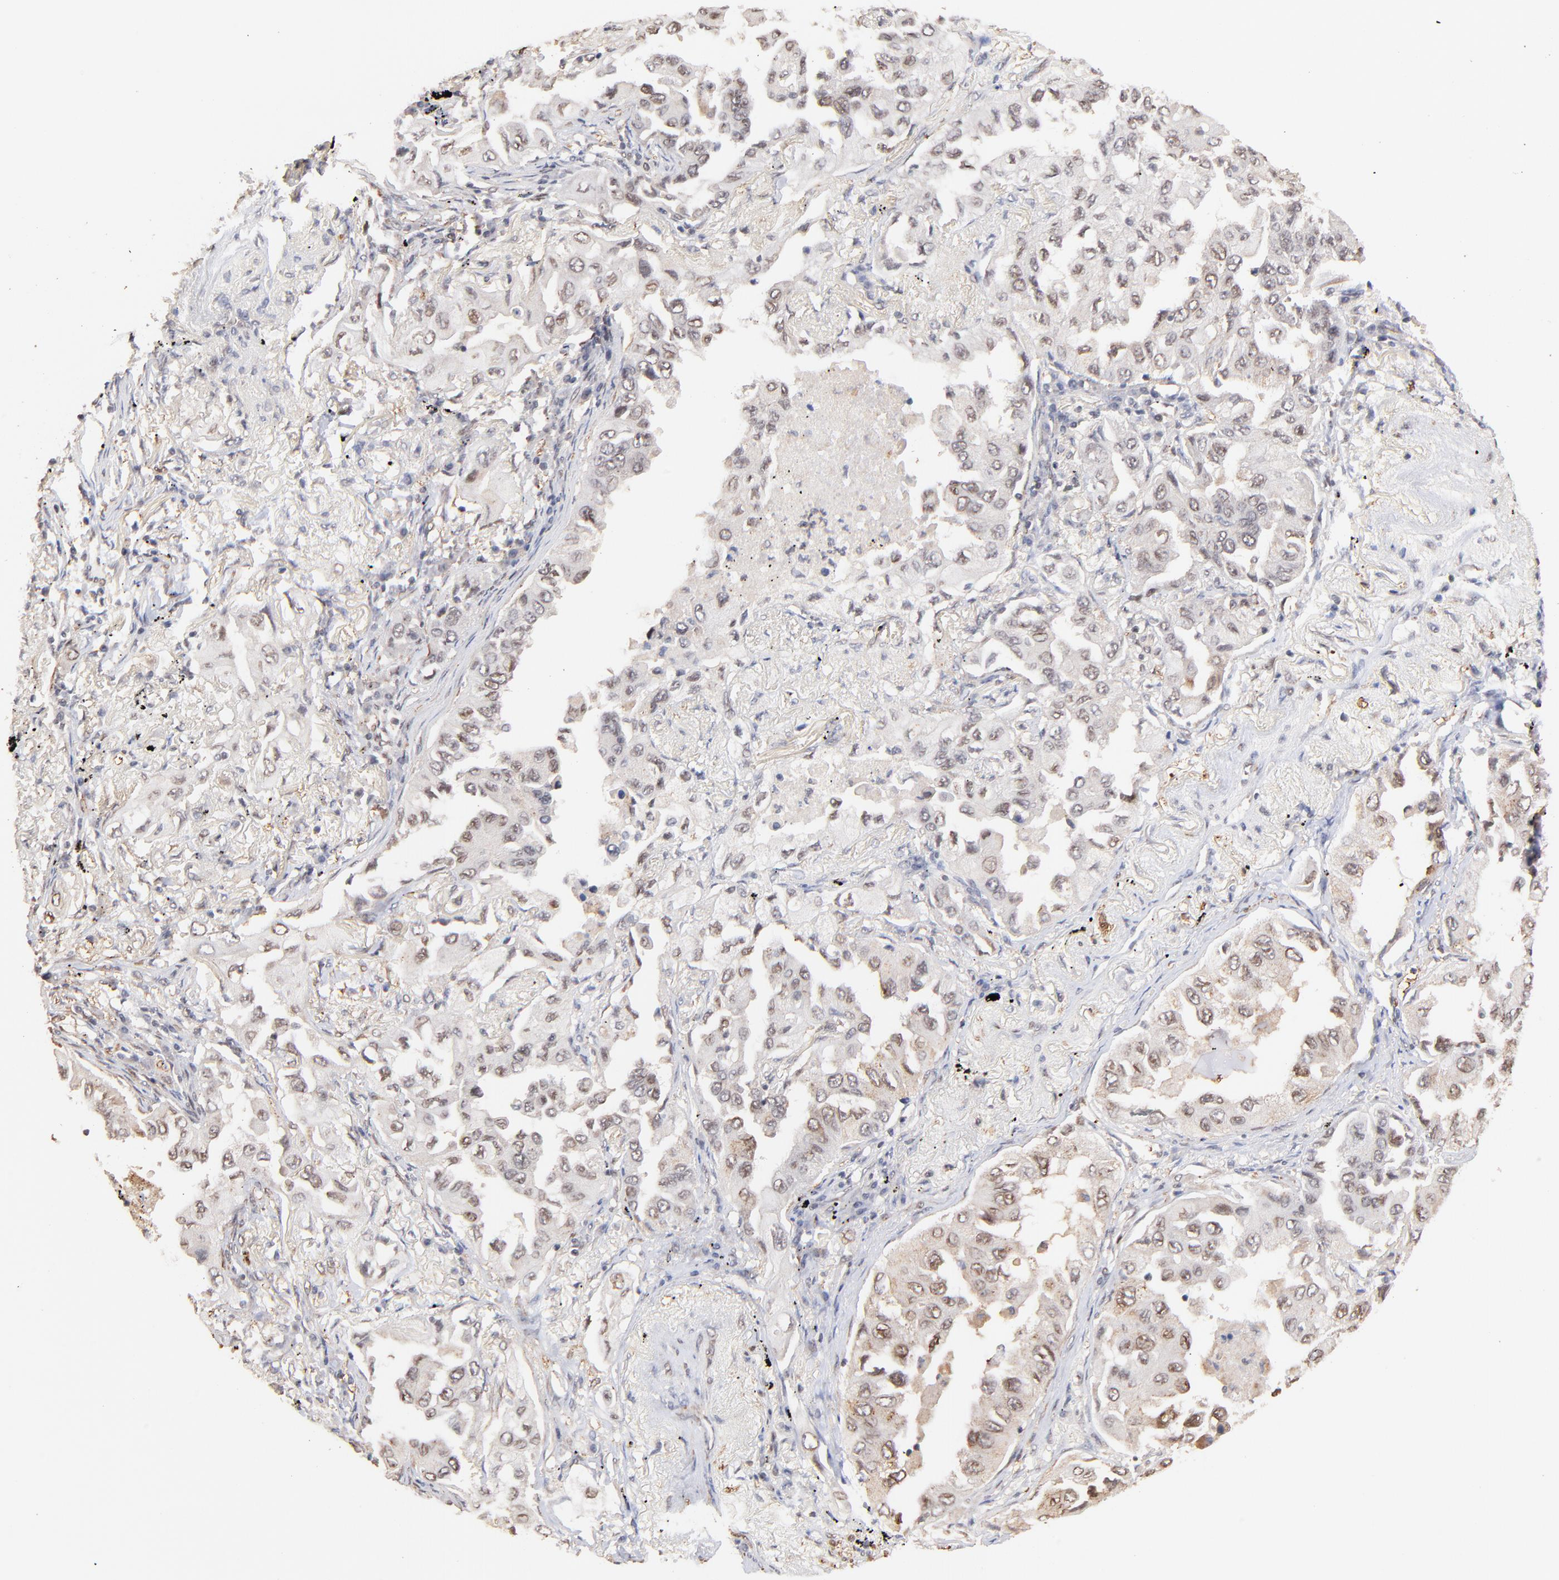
{"staining": {"intensity": "weak", "quantity": "25%-75%", "location": "nuclear"}, "tissue": "lung cancer", "cell_type": "Tumor cells", "image_type": "cancer", "snomed": [{"axis": "morphology", "description": "Adenocarcinoma, NOS"}, {"axis": "topography", "description": "Lung"}], "caption": "Human lung cancer (adenocarcinoma) stained with a protein marker shows weak staining in tumor cells.", "gene": "ZFP92", "patient": {"sex": "female", "age": 65}}